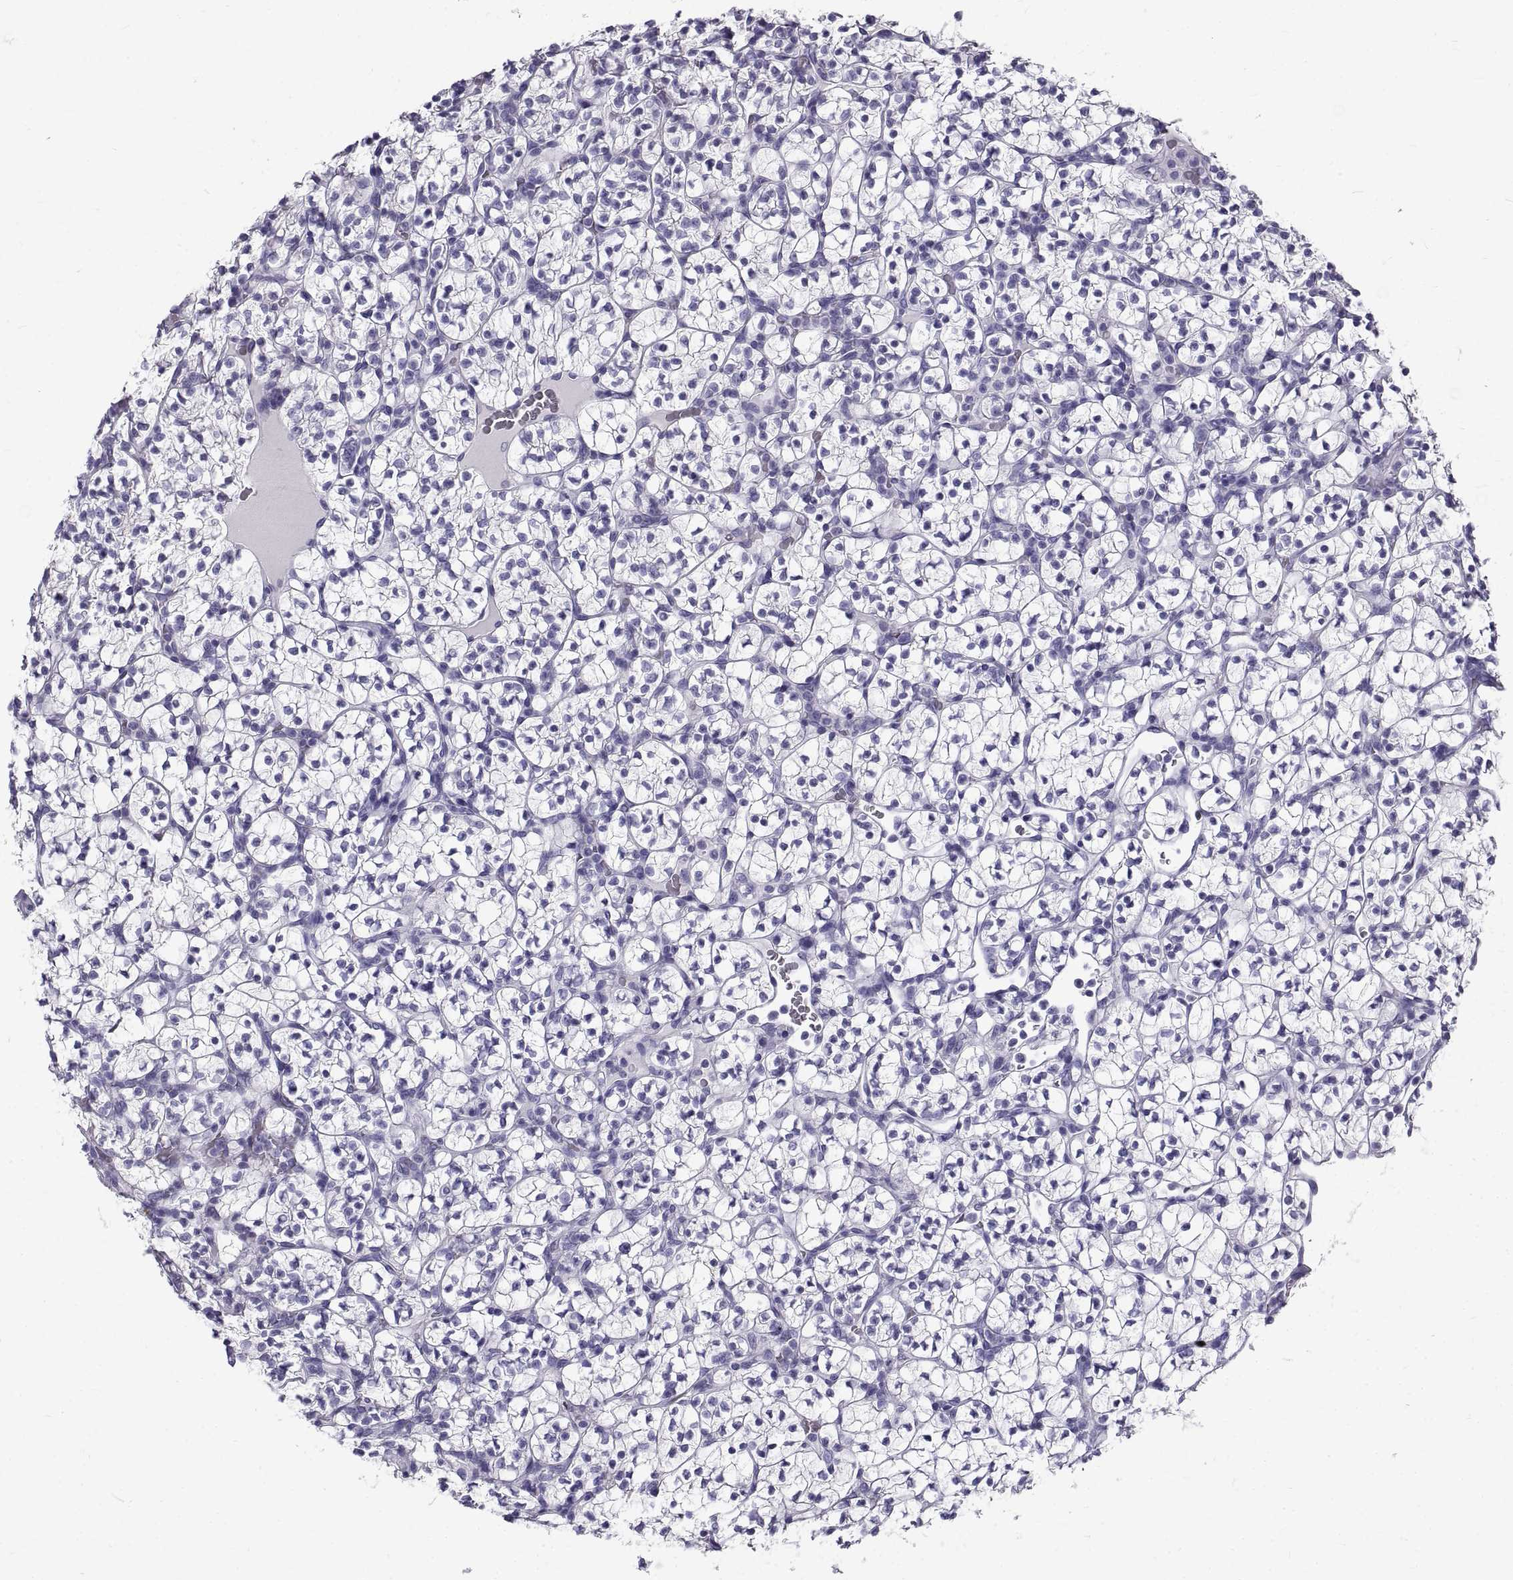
{"staining": {"intensity": "negative", "quantity": "none", "location": "none"}, "tissue": "renal cancer", "cell_type": "Tumor cells", "image_type": "cancer", "snomed": [{"axis": "morphology", "description": "Adenocarcinoma, NOS"}, {"axis": "topography", "description": "Kidney"}], "caption": "High magnification brightfield microscopy of renal adenocarcinoma stained with DAB (3,3'-diaminobenzidine) (brown) and counterstained with hematoxylin (blue): tumor cells show no significant staining. (DAB IHC with hematoxylin counter stain).", "gene": "GNG12", "patient": {"sex": "female", "age": 89}}